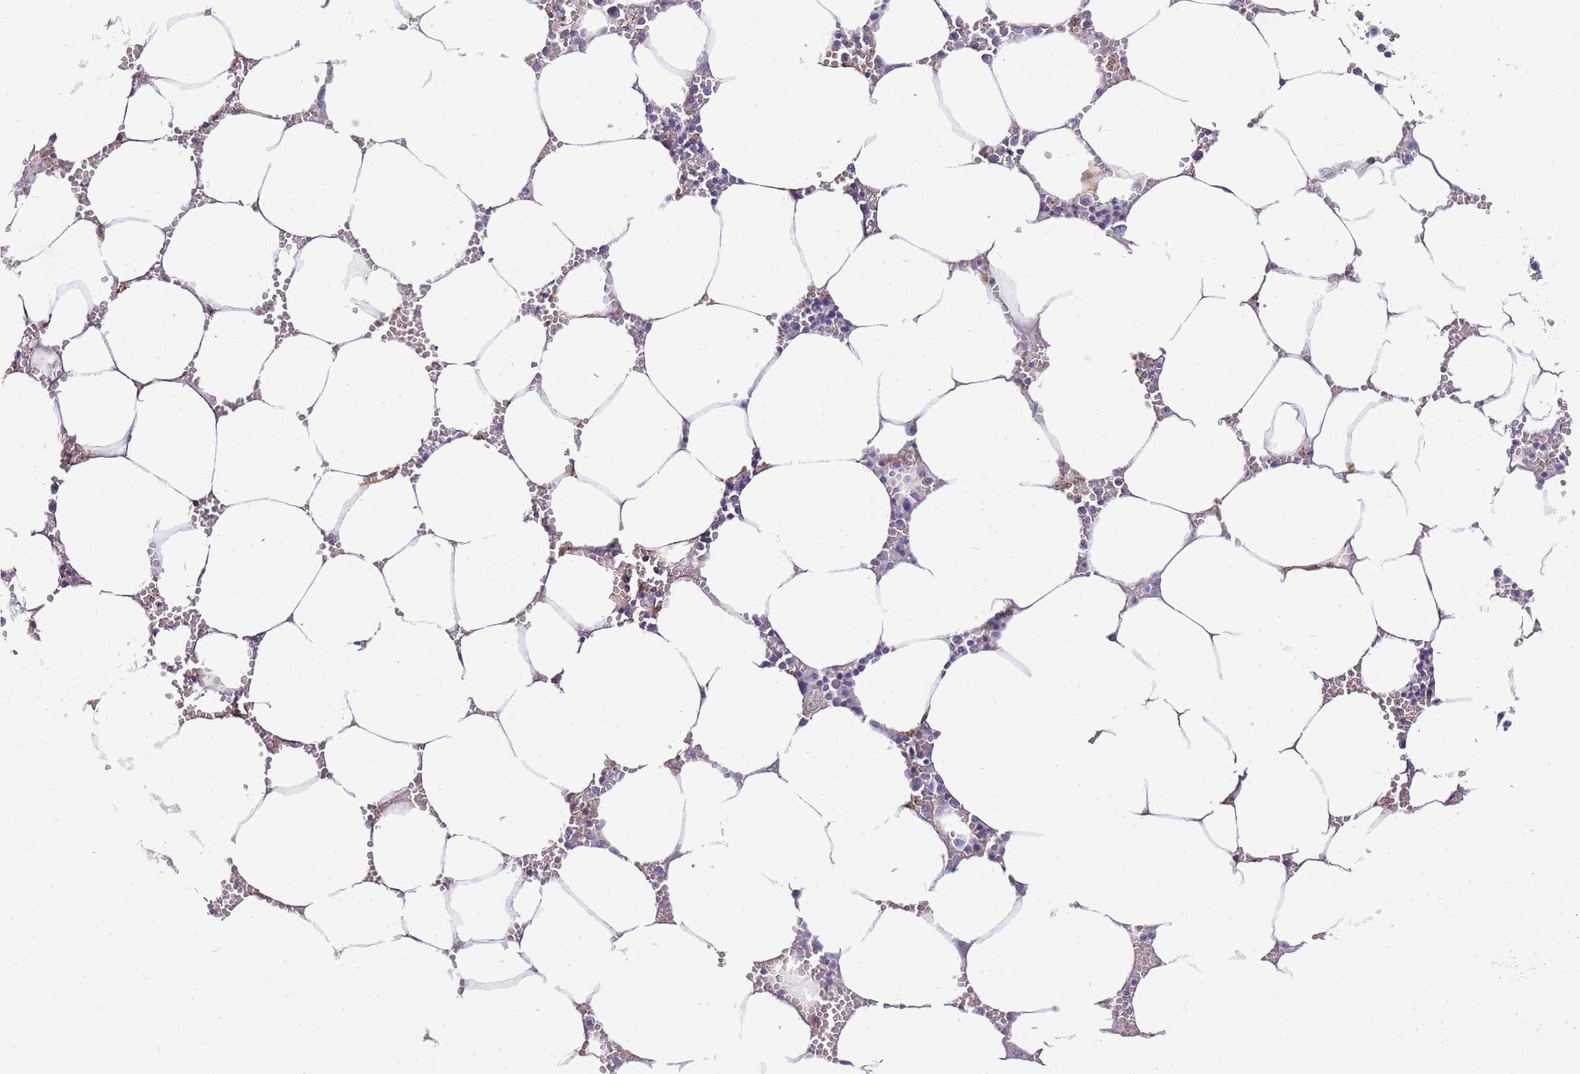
{"staining": {"intensity": "negative", "quantity": "none", "location": "none"}, "tissue": "bone marrow", "cell_type": "Hematopoietic cells", "image_type": "normal", "snomed": [{"axis": "morphology", "description": "Normal tissue, NOS"}, {"axis": "topography", "description": "Bone marrow"}], "caption": "The micrograph reveals no staining of hematopoietic cells in normal bone marrow. Nuclei are stained in blue.", "gene": "DPP4", "patient": {"sex": "male", "age": 70}}